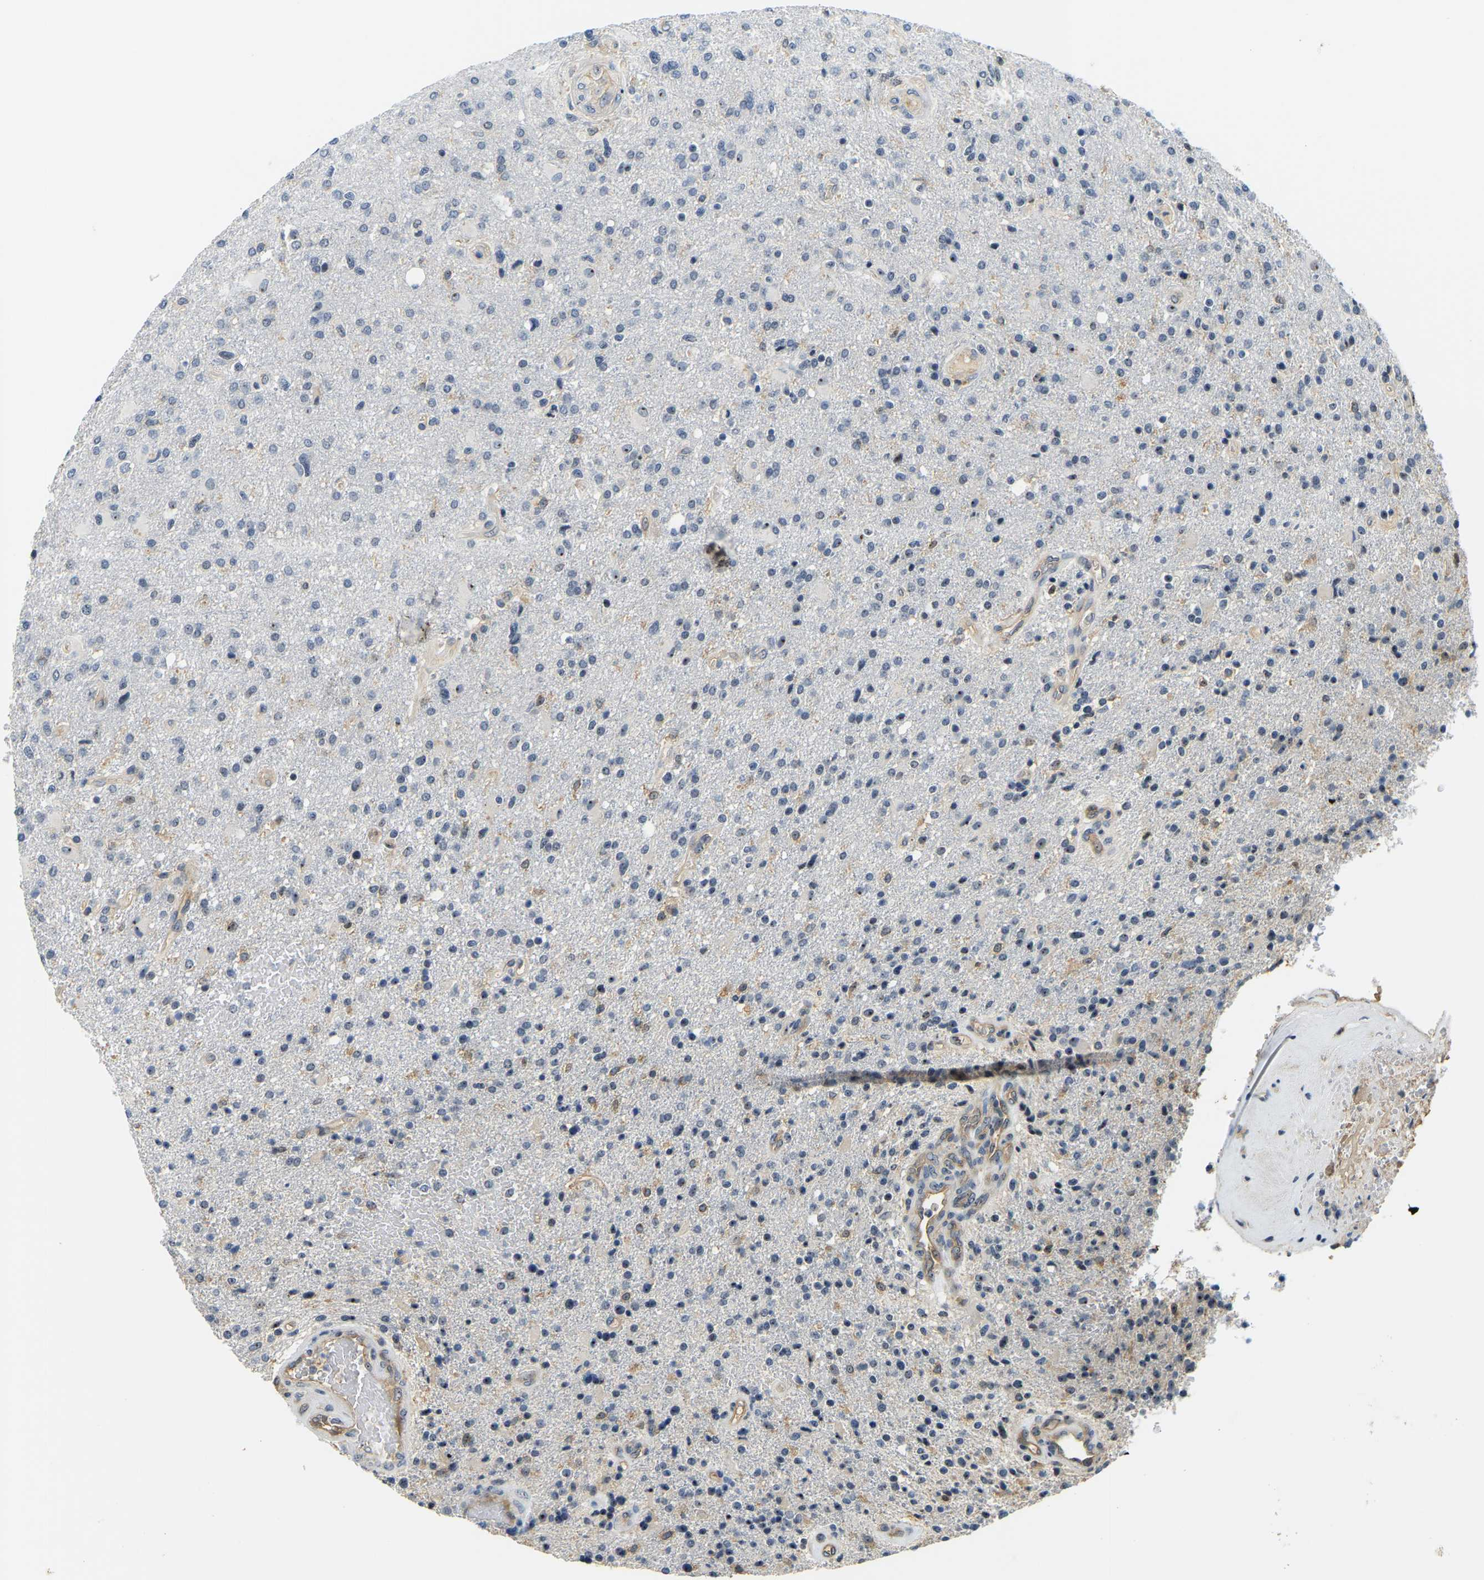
{"staining": {"intensity": "negative", "quantity": "none", "location": "none"}, "tissue": "glioma", "cell_type": "Tumor cells", "image_type": "cancer", "snomed": [{"axis": "morphology", "description": "Glioma, malignant, High grade"}, {"axis": "topography", "description": "Brain"}], "caption": "Protein analysis of high-grade glioma (malignant) demonstrates no significant positivity in tumor cells.", "gene": "RRP1", "patient": {"sex": "male", "age": 72}}